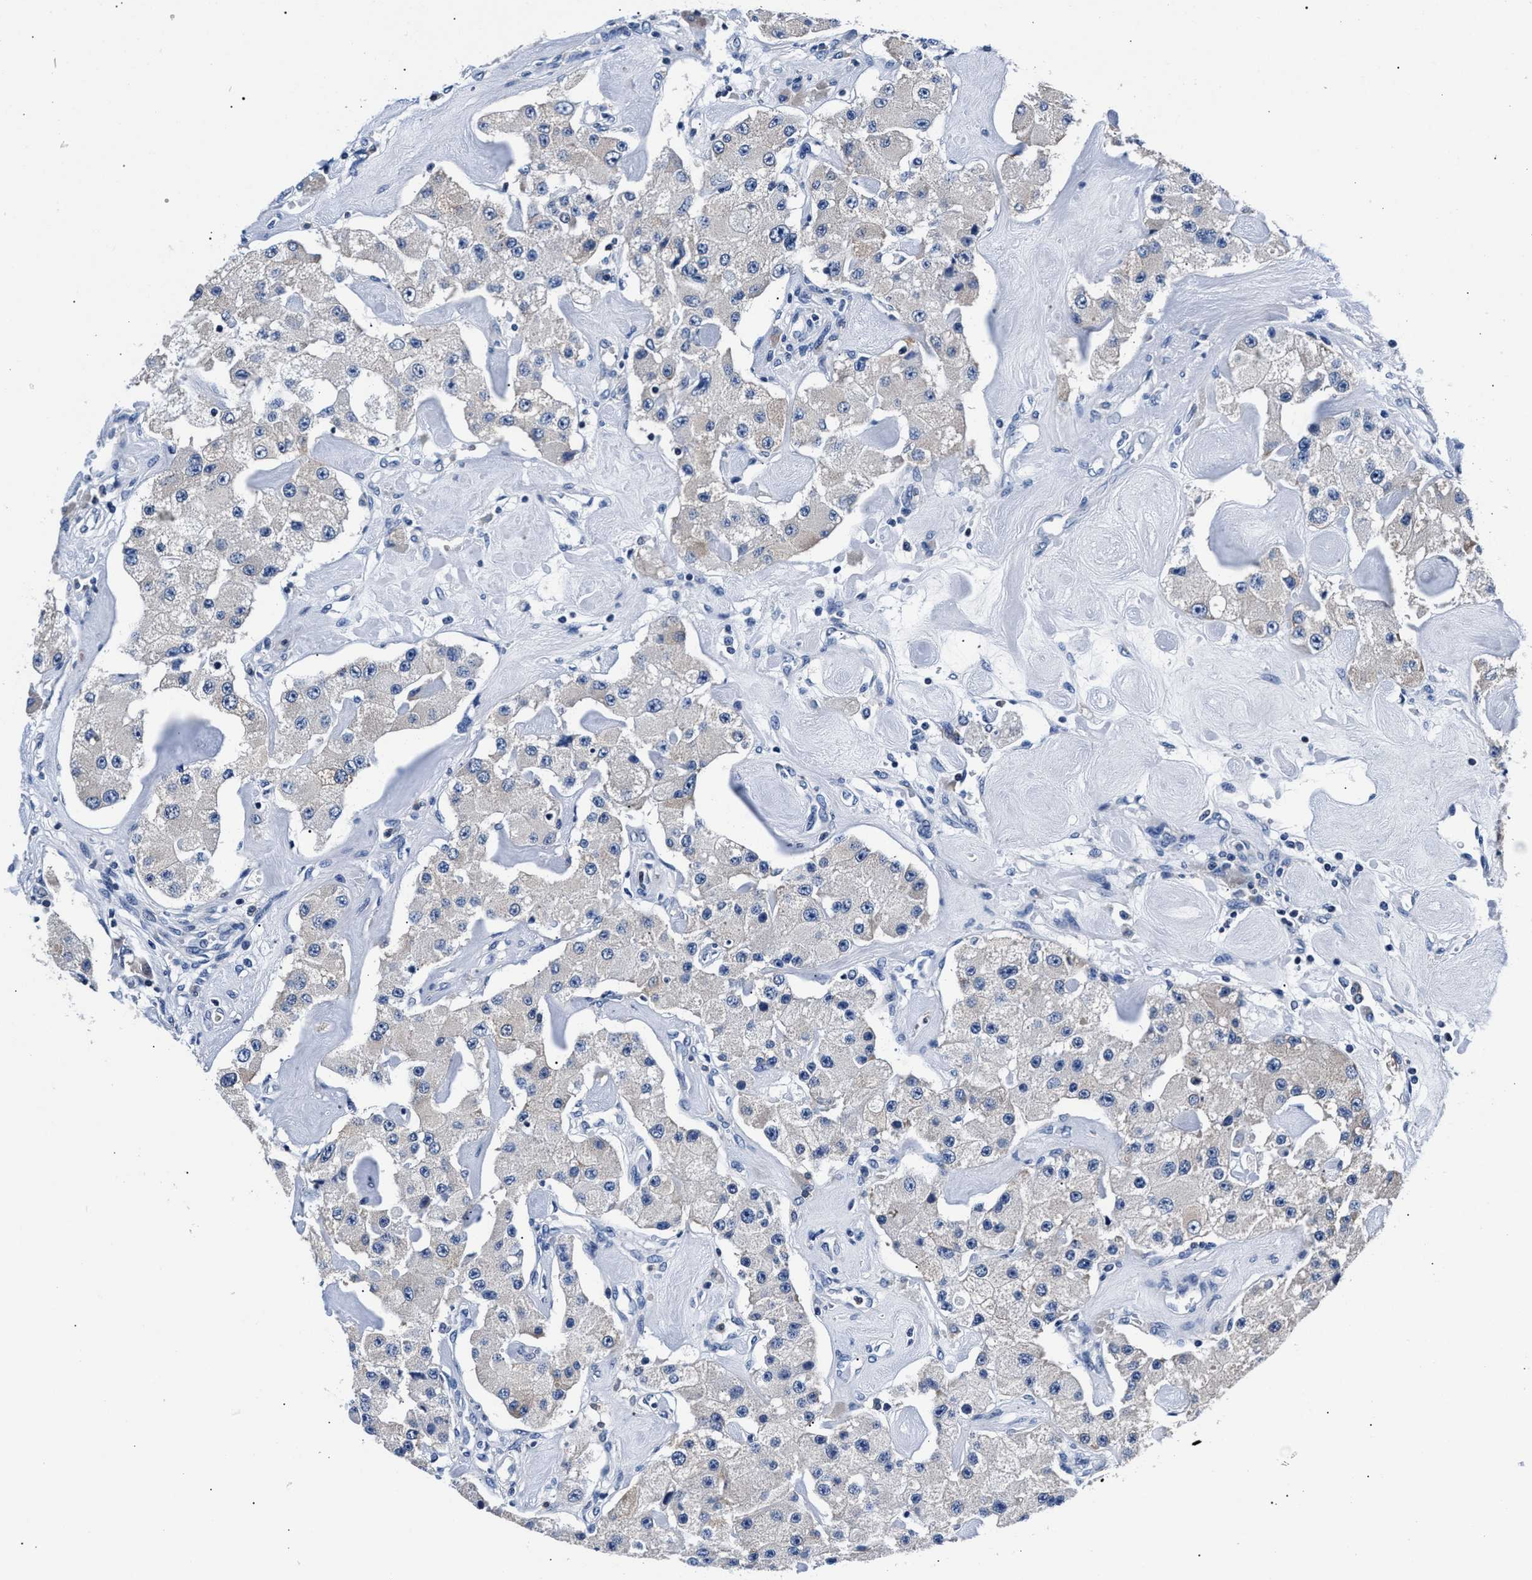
{"staining": {"intensity": "negative", "quantity": "none", "location": "none"}, "tissue": "carcinoid", "cell_type": "Tumor cells", "image_type": "cancer", "snomed": [{"axis": "morphology", "description": "Carcinoid, malignant, NOS"}, {"axis": "topography", "description": "Pancreas"}], "caption": "Carcinoid was stained to show a protein in brown. There is no significant positivity in tumor cells. (DAB (3,3'-diaminobenzidine) immunohistochemistry visualized using brightfield microscopy, high magnification).", "gene": "PHF24", "patient": {"sex": "male", "age": 41}}